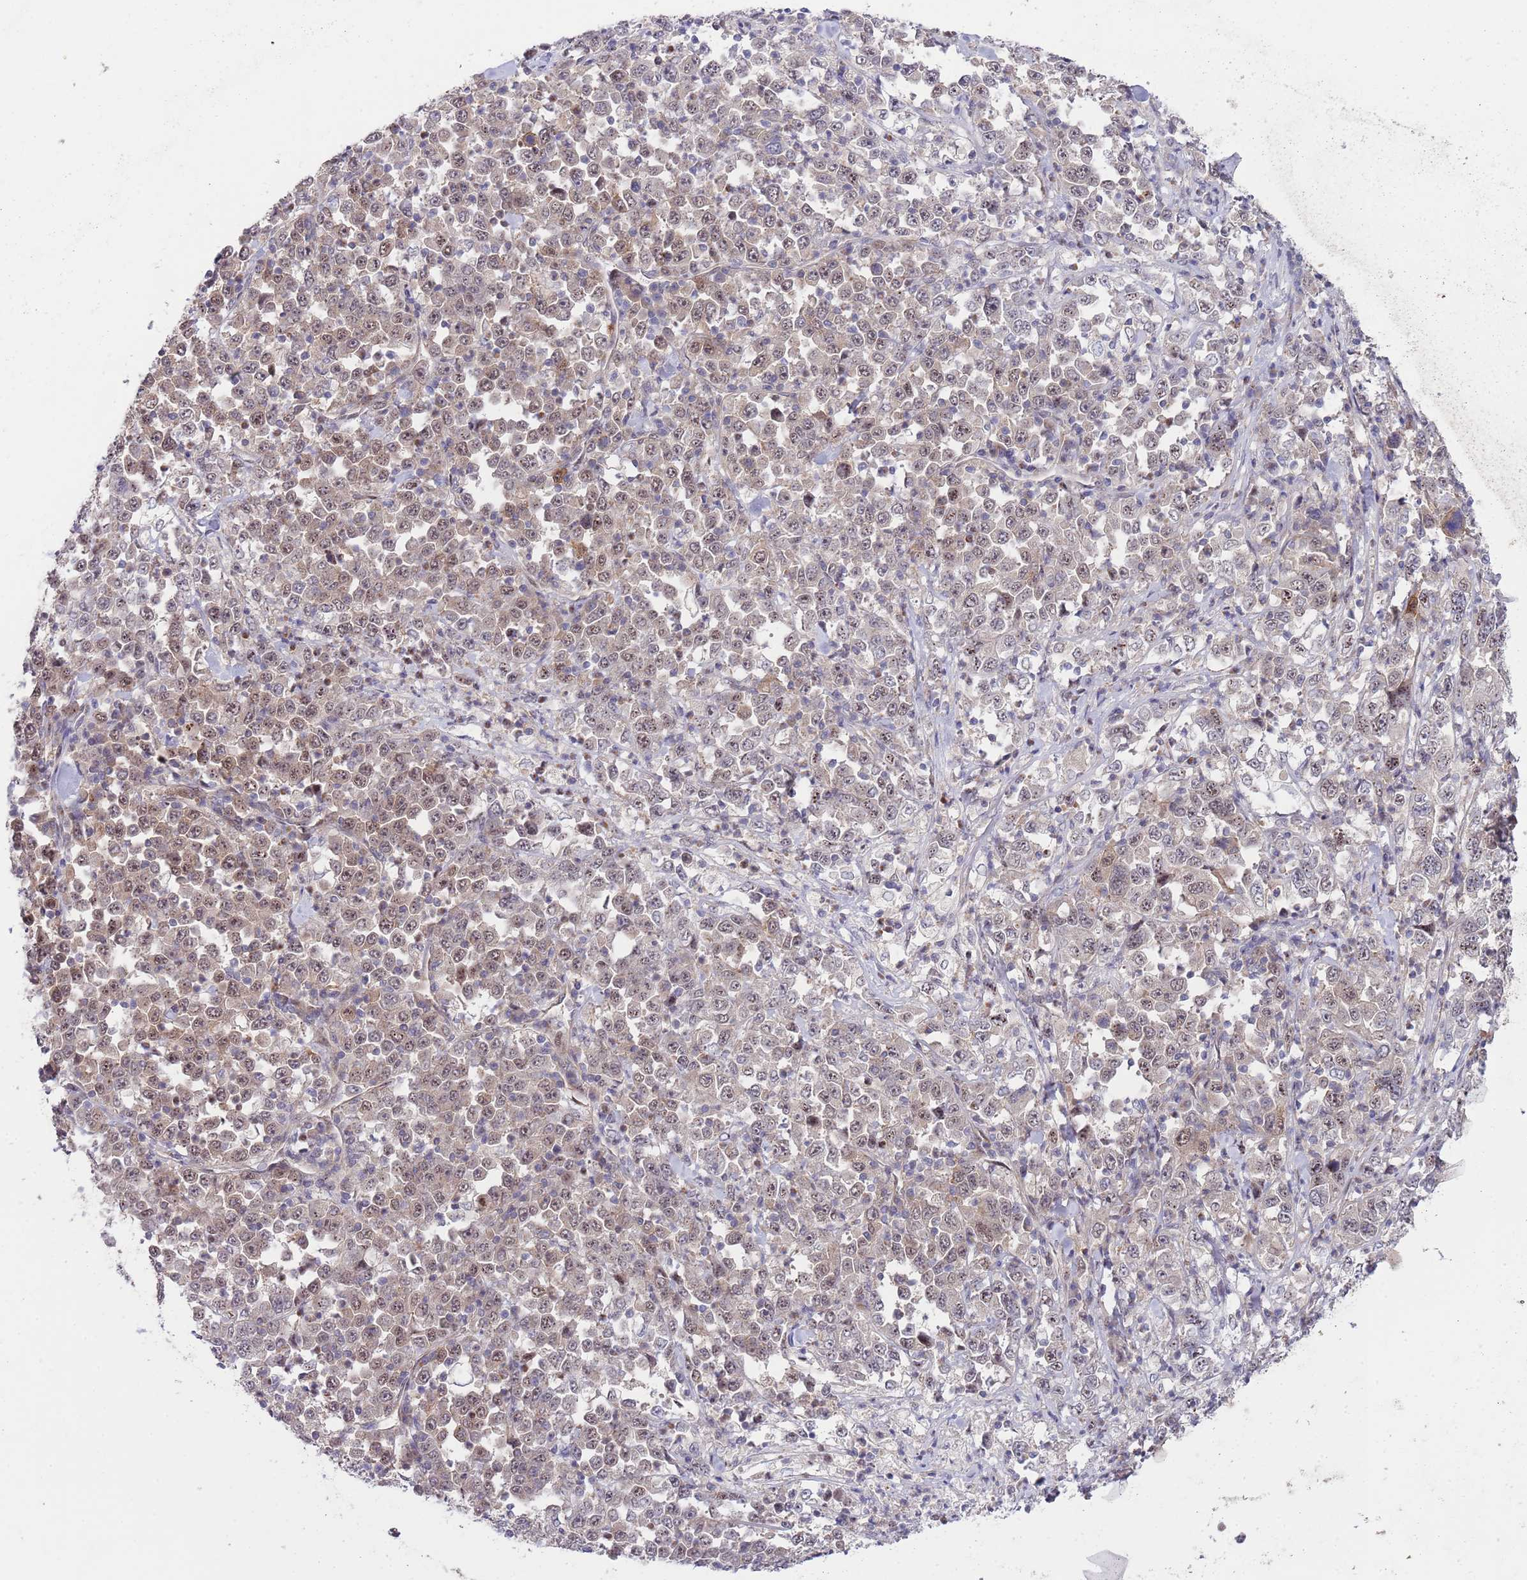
{"staining": {"intensity": "moderate", "quantity": "25%-75%", "location": "nuclear"}, "tissue": "stomach cancer", "cell_type": "Tumor cells", "image_type": "cancer", "snomed": [{"axis": "morphology", "description": "Normal tissue, NOS"}, {"axis": "morphology", "description": "Adenocarcinoma, NOS"}, {"axis": "topography", "description": "Stomach, upper"}, {"axis": "topography", "description": "Stomach"}], "caption": "IHC (DAB (3,3'-diaminobenzidine)) staining of adenocarcinoma (stomach) shows moderate nuclear protein staining in approximately 25%-75% of tumor cells. (Brightfield microscopy of DAB IHC at high magnification).", "gene": "PRR16", "patient": {"sex": "male", "age": 59}}